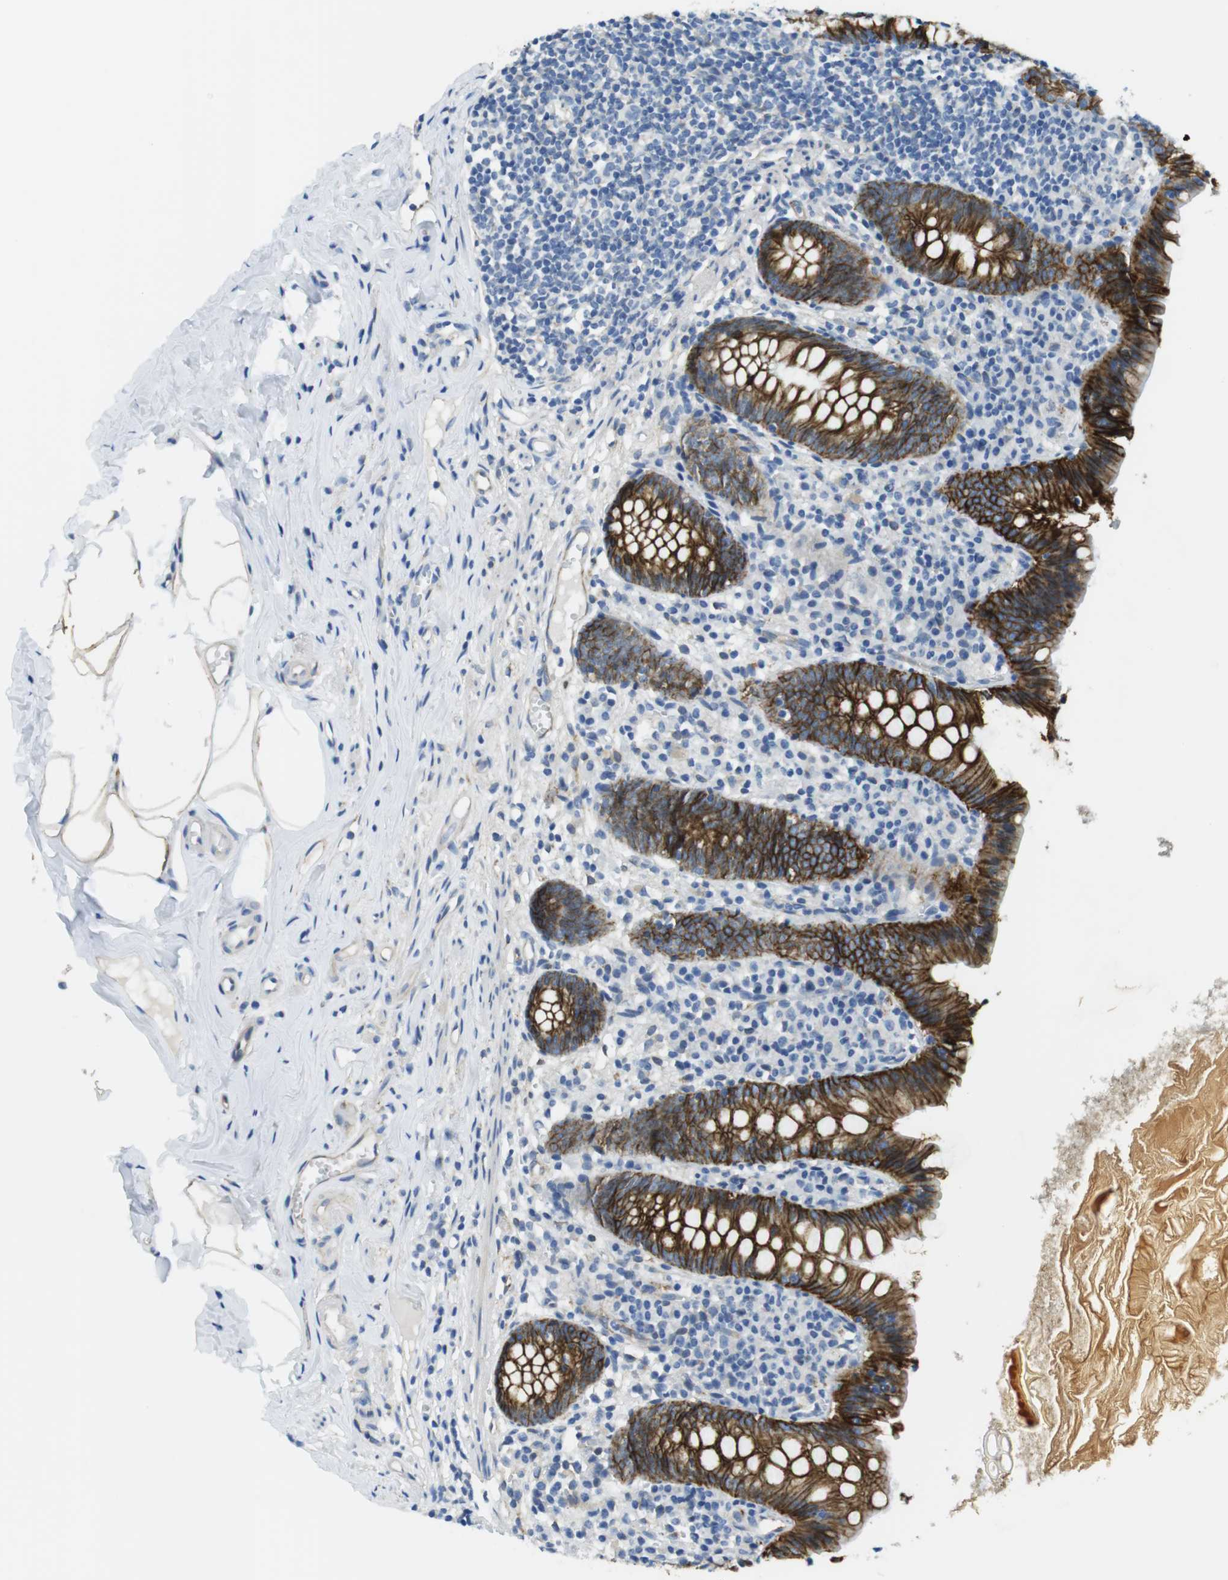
{"staining": {"intensity": "strong", "quantity": ">75%", "location": "cytoplasmic/membranous"}, "tissue": "appendix", "cell_type": "Glandular cells", "image_type": "normal", "snomed": [{"axis": "morphology", "description": "Normal tissue, NOS"}, {"axis": "topography", "description": "Appendix"}], "caption": "A photomicrograph showing strong cytoplasmic/membranous expression in approximately >75% of glandular cells in normal appendix, as visualized by brown immunohistochemical staining.", "gene": "CDH8", "patient": {"sex": "male", "age": 52}}